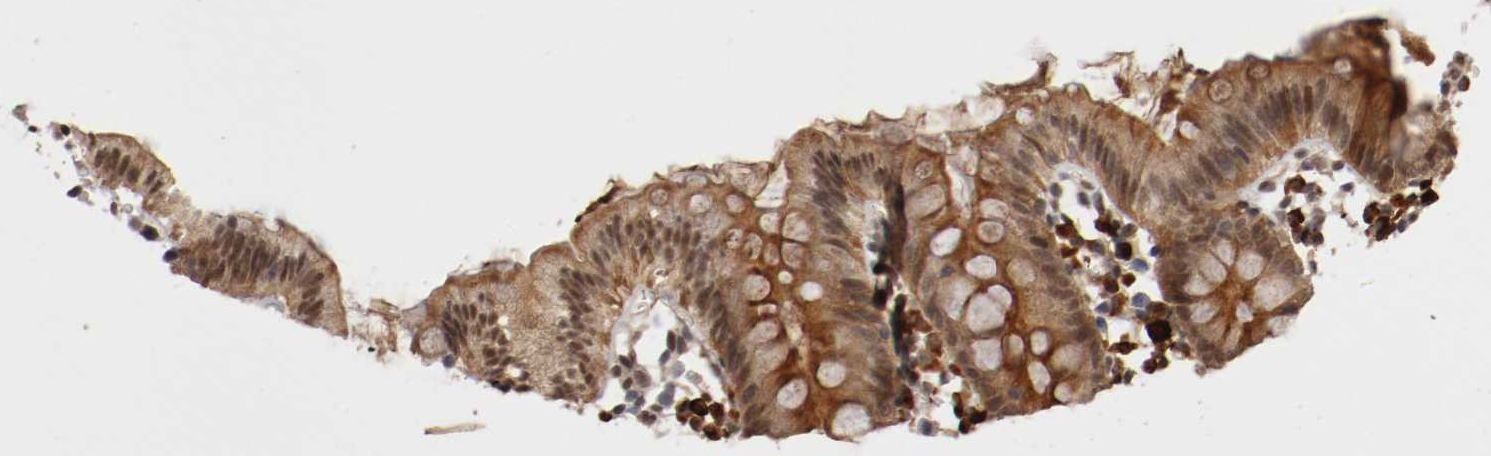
{"staining": {"intensity": "weak", "quantity": ">75%", "location": "cytoplasmic/membranous"}, "tissue": "colon", "cell_type": "Endothelial cells", "image_type": "normal", "snomed": [{"axis": "morphology", "description": "Normal tissue, NOS"}, {"axis": "topography", "description": "Colon"}], "caption": "Immunohistochemistry (IHC) staining of unremarkable colon, which exhibits low levels of weak cytoplasmic/membranous expression in approximately >75% of endothelial cells indicating weak cytoplasmic/membranous protein expression. The staining was performed using DAB (3,3'-diaminobenzidine) (brown) for protein detection and nuclei were counterstained in hematoxylin (blue).", "gene": "DNMT3B", "patient": {"sex": "male", "age": 14}}